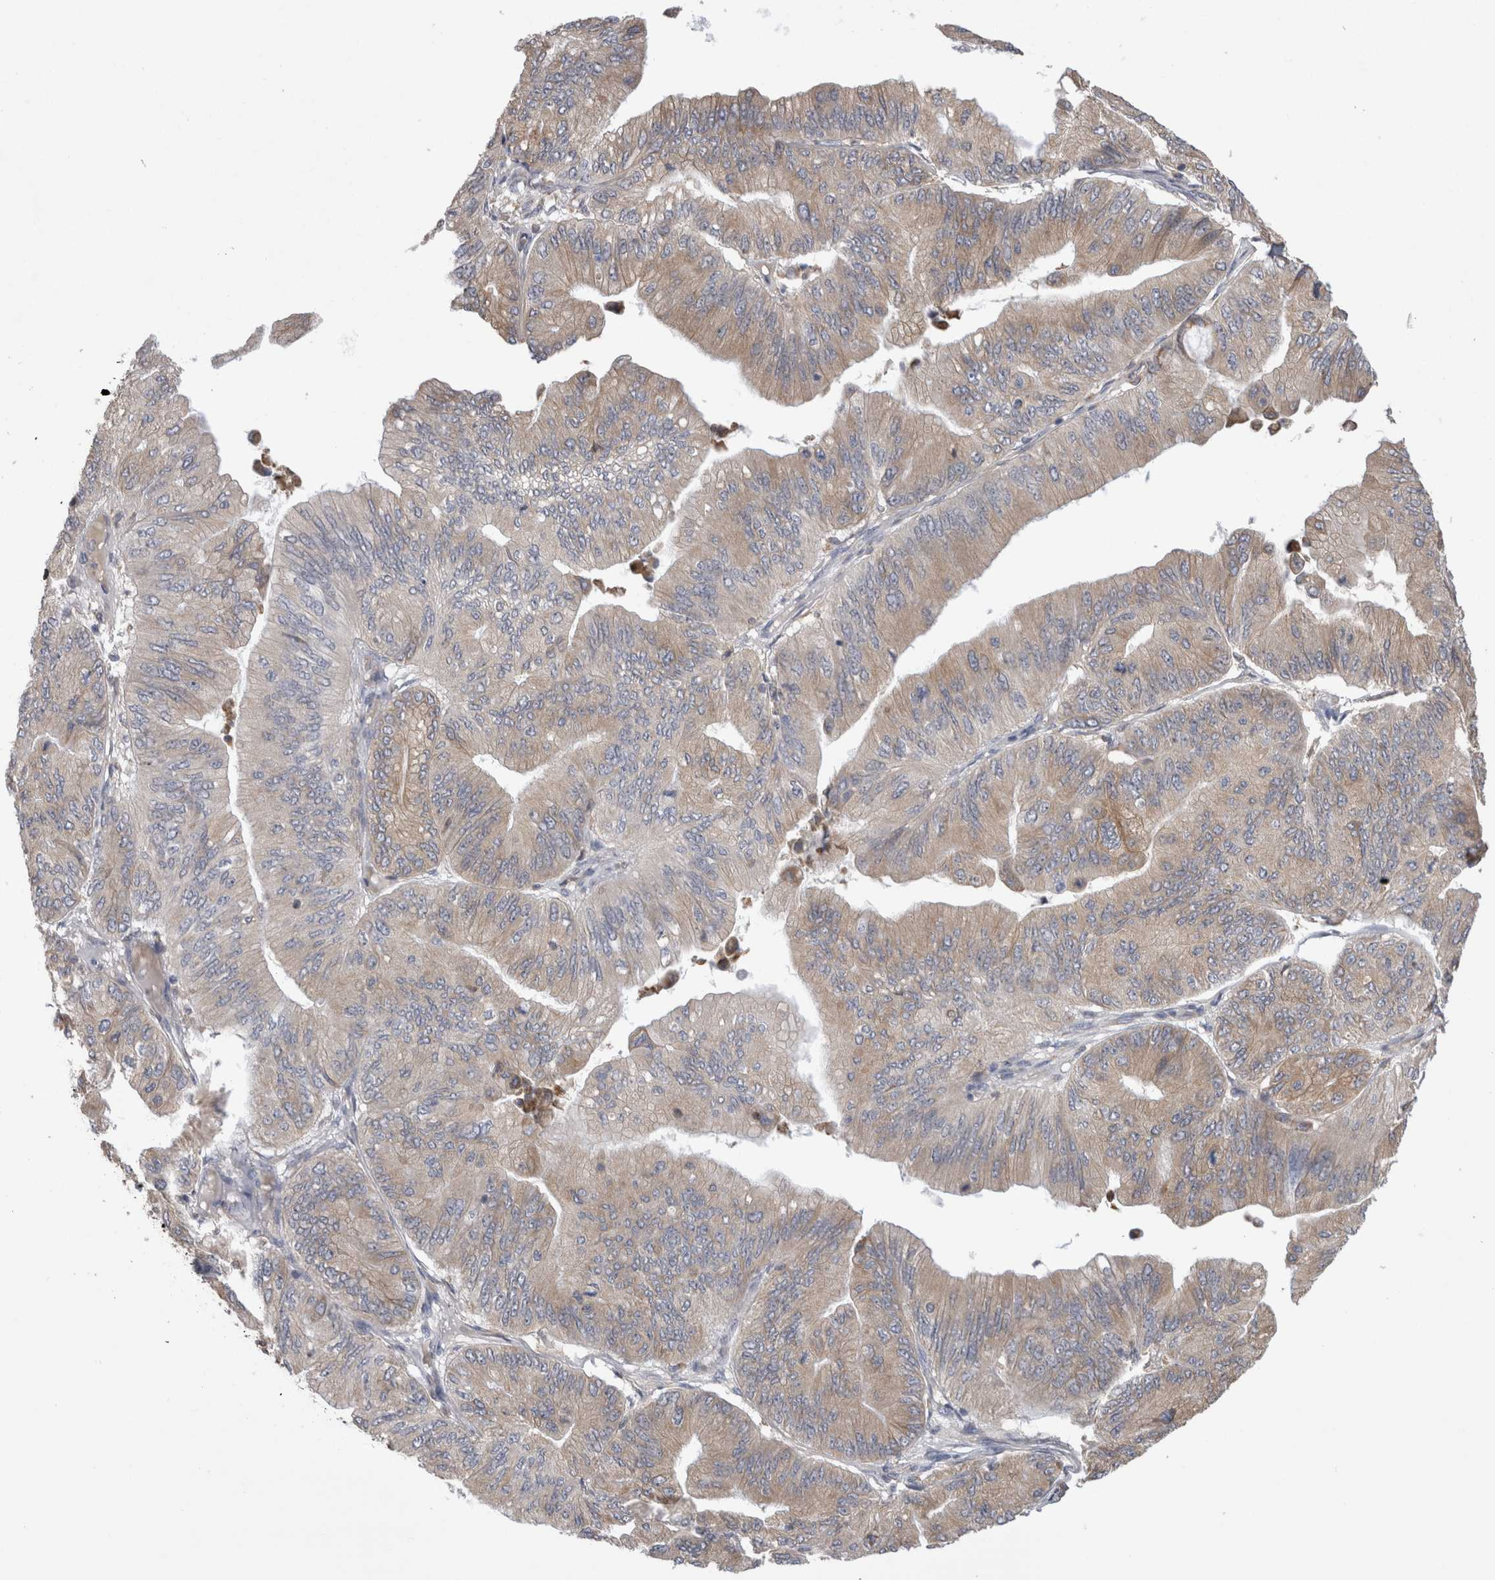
{"staining": {"intensity": "weak", "quantity": "25%-75%", "location": "cytoplasmic/membranous"}, "tissue": "ovarian cancer", "cell_type": "Tumor cells", "image_type": "cancer", "snomed": [{"axis": "morphology", "description": "Cystadenocarcinoma, mucinous, NOS"}, {"axis": "topography", "description": "Ovary"}], "caption": "Immunohistochemical staining of ovarian cancer displays low levels of weak cytoplasmic/membranous protein staining in about 25%-75% of tumor cells.", "gene": "ZNF341", "patient": {"sex": "female", "age": 61}}